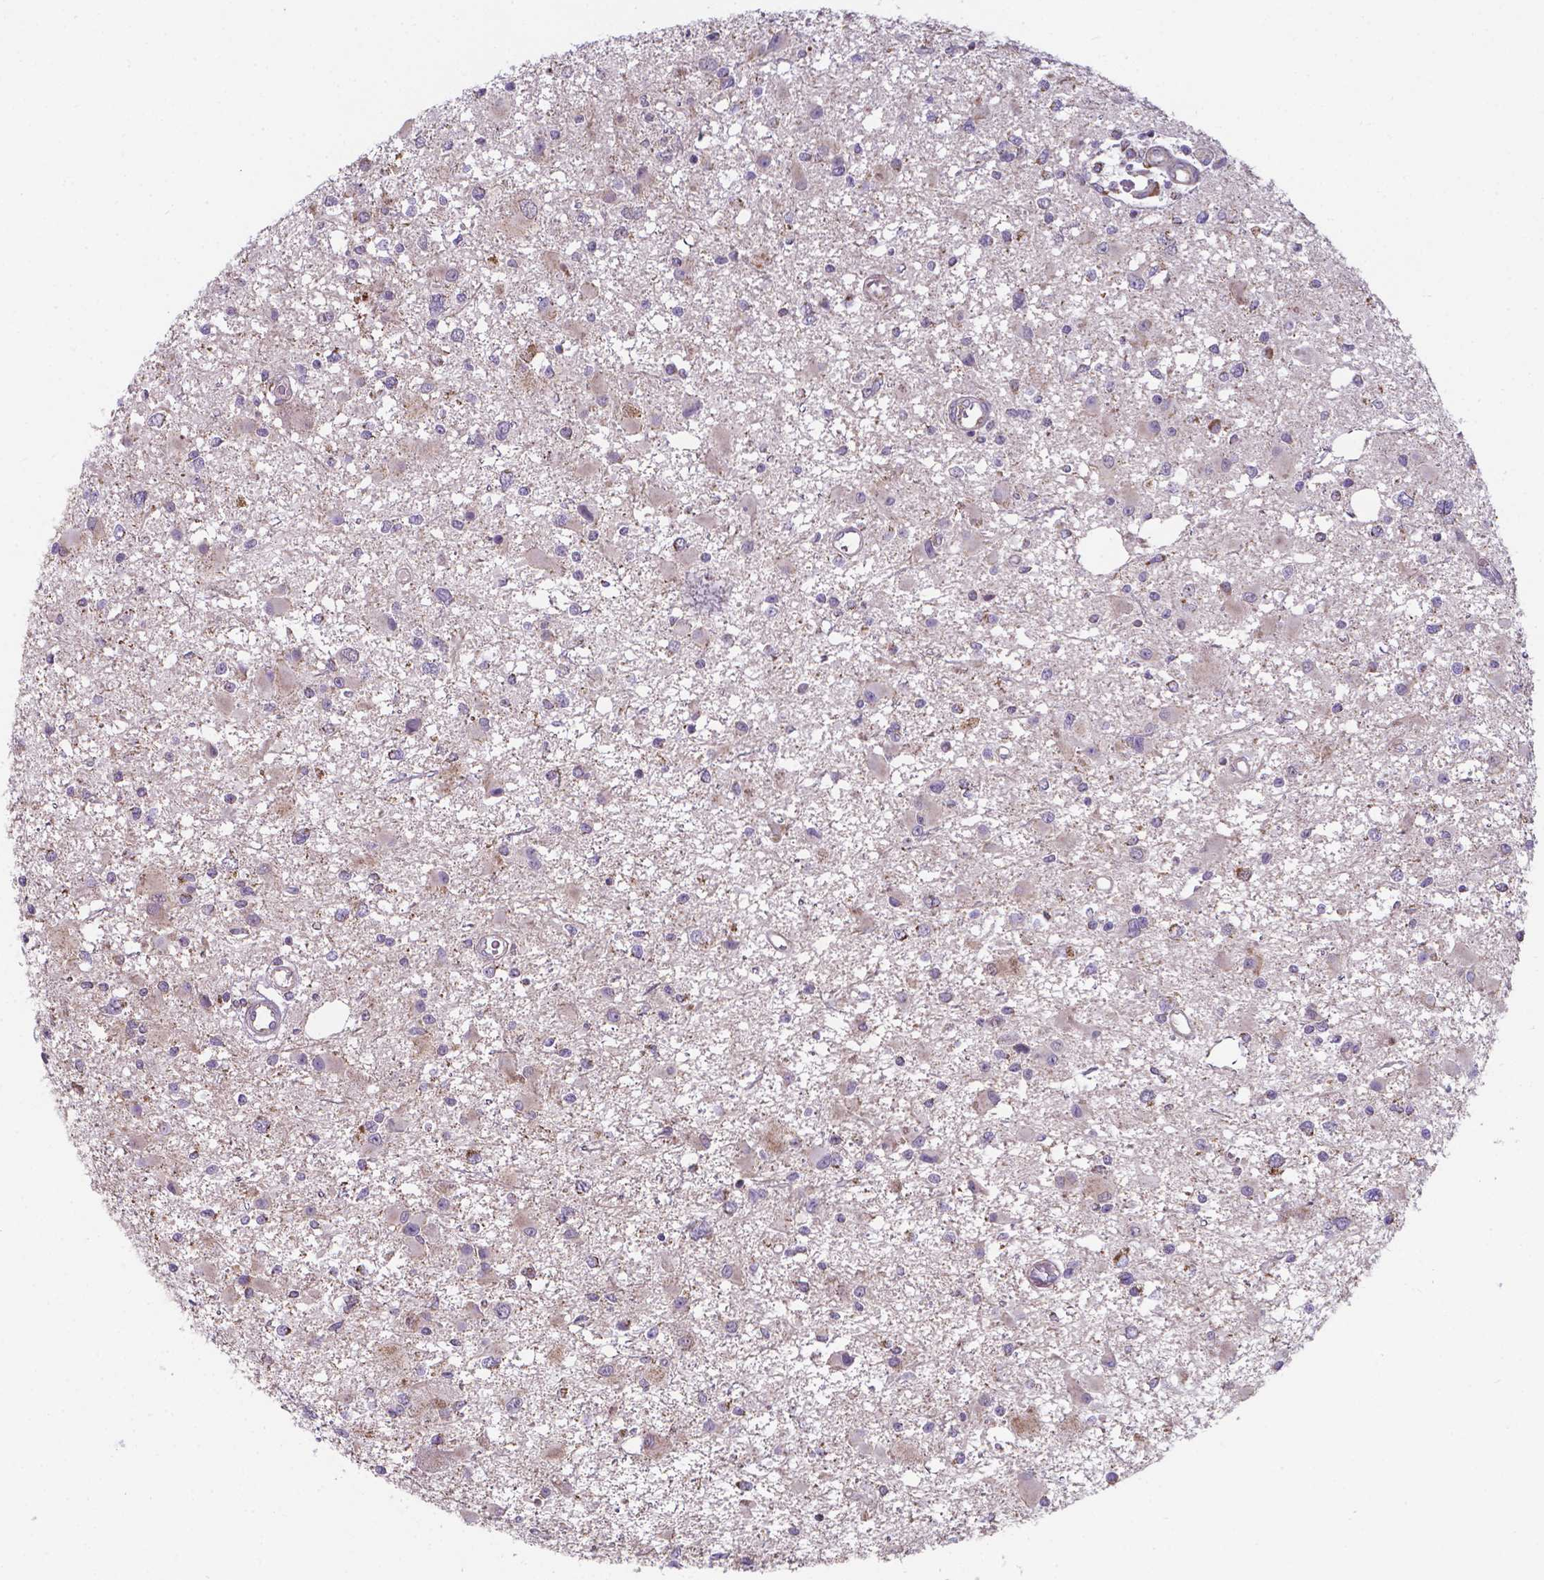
{"staining": {"intensity": "weak", "quantity": "<25%", "location": "cytoplasmic/membranous"}, "tissue": "glioma", "cell_type": "Tumor cells", "image_type": "cancer", "snomed": [{"axis": "morphology", "description": "Glioma, malignant, High grade"}, {"axis": "topography", "description": "Brain"}], "caption": "DAB immunohistochemical staining of human malignant glioma (high-grade) displays no significant positivity in tumor cells.", "gene": "FAM114A1", "patient": {"sex": "male", "age": 54}}